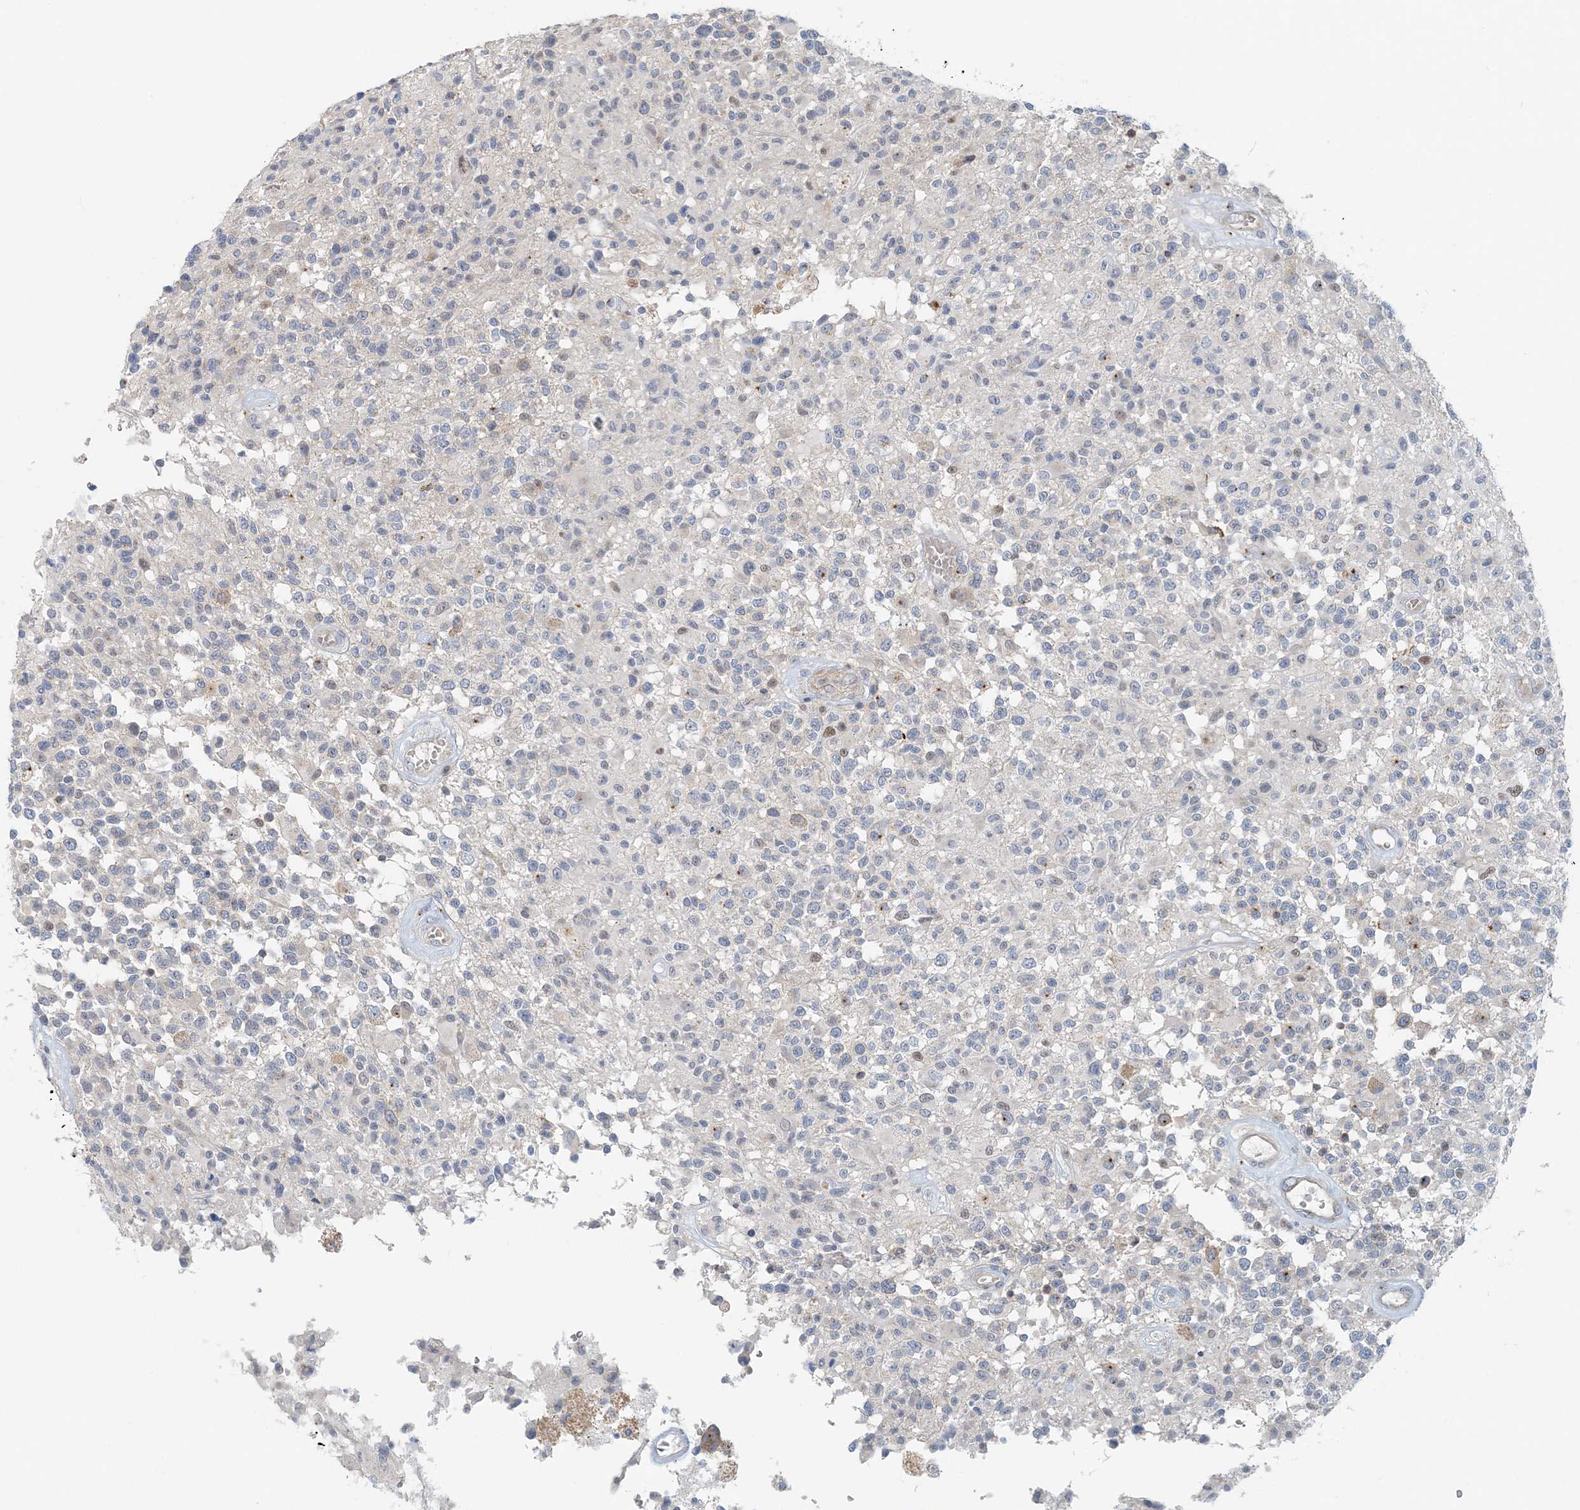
{"staining": {"intensity": "negative", "quantity": "none", "location": "none"}, "tissue": "glioma", "cell_type": "Tumor cells", "image_type": "cancer", "snomed": [{"axis": "morphology", "description": "Glioma, malignant, High grade"}, {"axis": "morphology", "description": "Glioblastoma, NOS"}, {"axis": "topography", "description": "Brain"}], "caption": "Immunohistochemical staining of human glioblastoma shows no significant positivity in tumor cells.", "gene": "NAA11", "patient": {"sex": "male", "age": 60}}